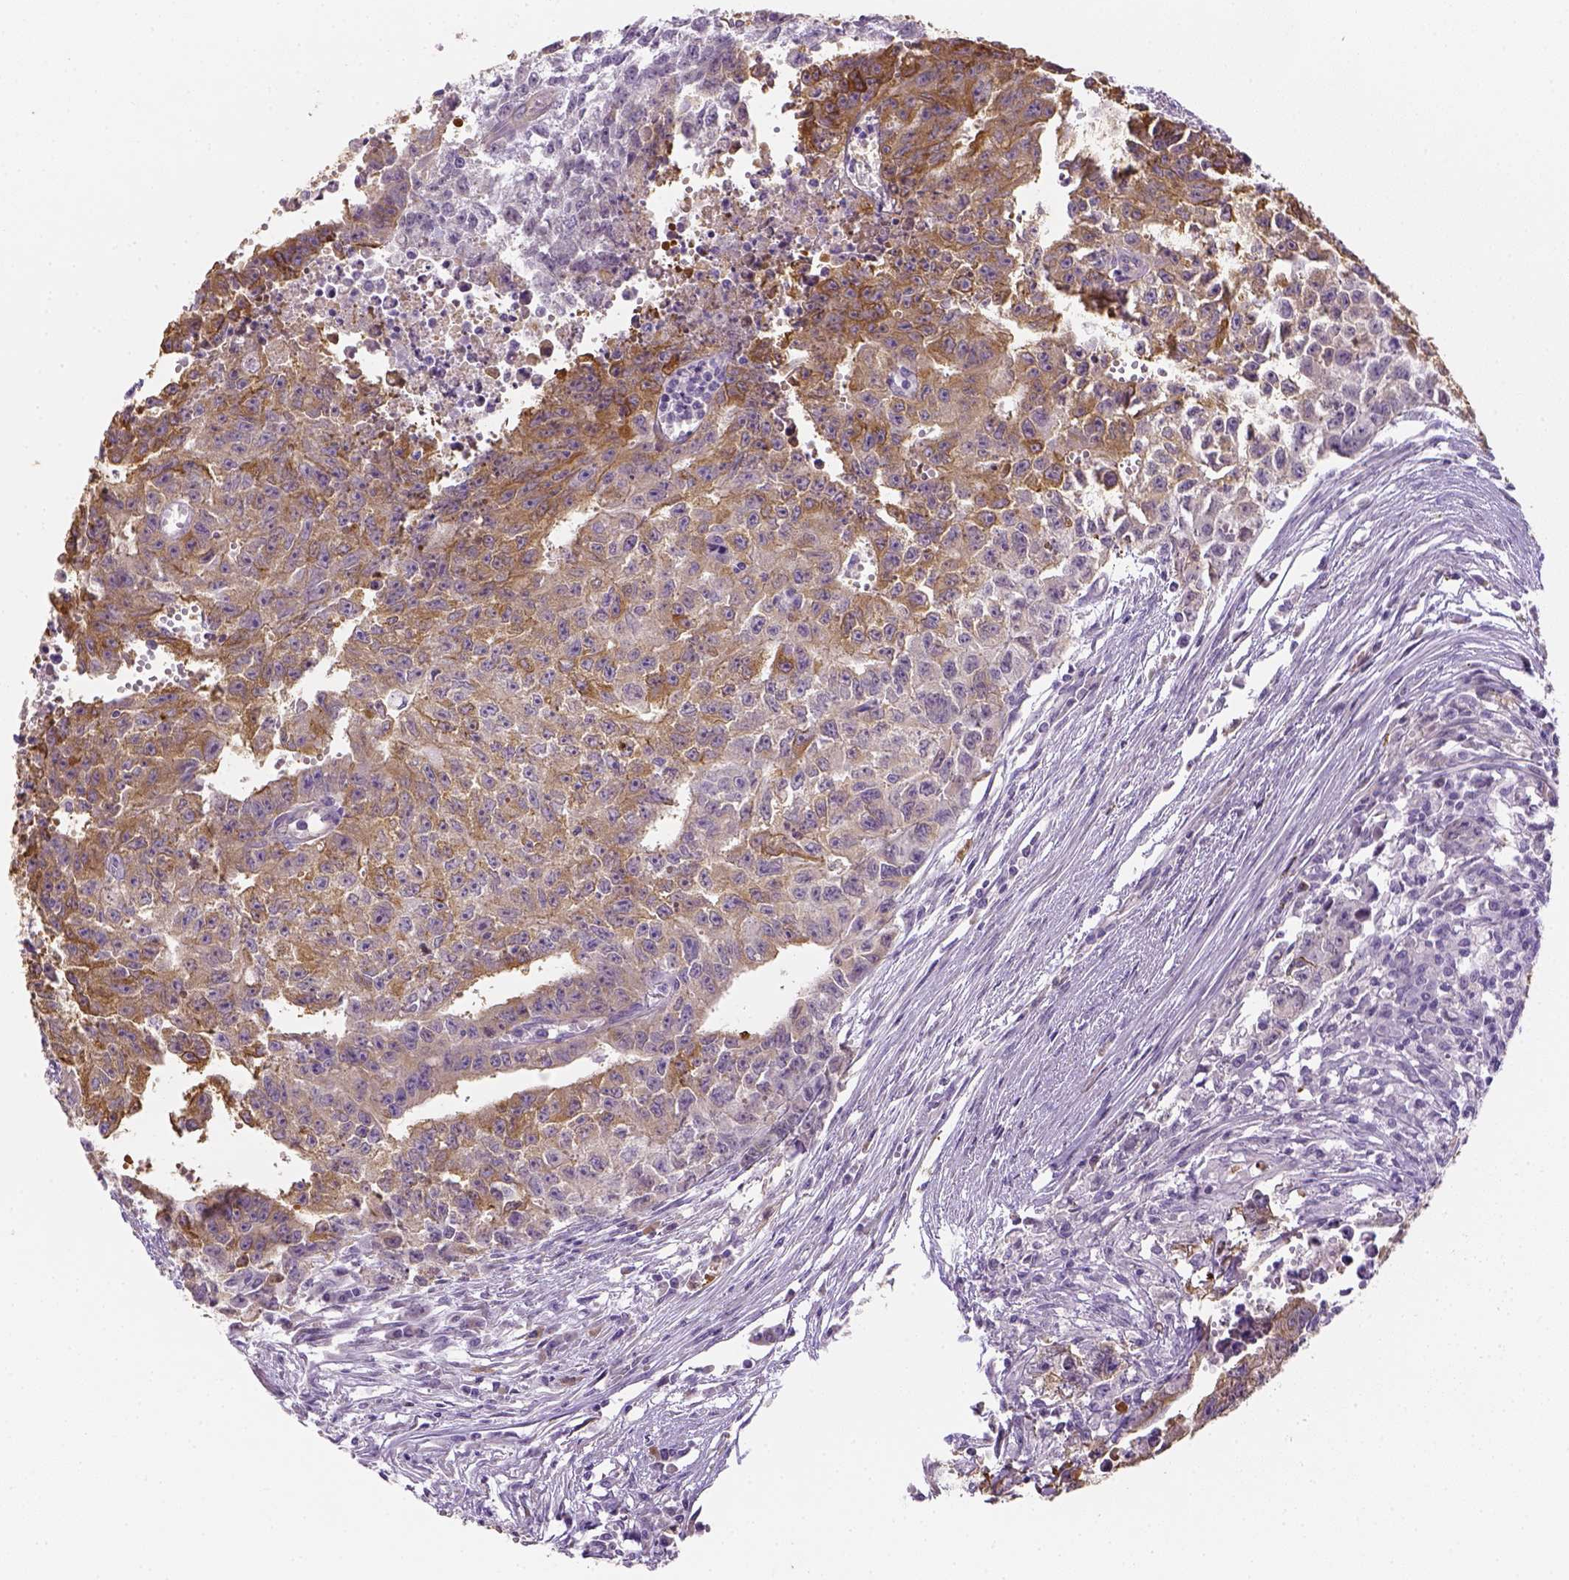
{"staining": {"intensity": "moderate", "quantity": ">75%", "location": "cytoplasmic/membranous"}, "tissue": "testis cancer", "cell_type": "Tumor cells", "image_type": "cancer", "snomed": [{"axis": "morphology", "description": "Carcinoma, Embryonal, NOS"}, {"axis": "morphology", "description": "Teratoma, malignant, NOS"}, {"axis": "topography", "description": "Testis"}], "caption": "Protein expression analysis of human testis embryonal carcinoma reveals moderate cytoplasmic/membranous positivity in about >75% of tumor cells. (DAB = brown stain, brightfield microscopy at high magnification).", "gene": "CACNB1", "patient": {"sex": "male", "age": 24}}